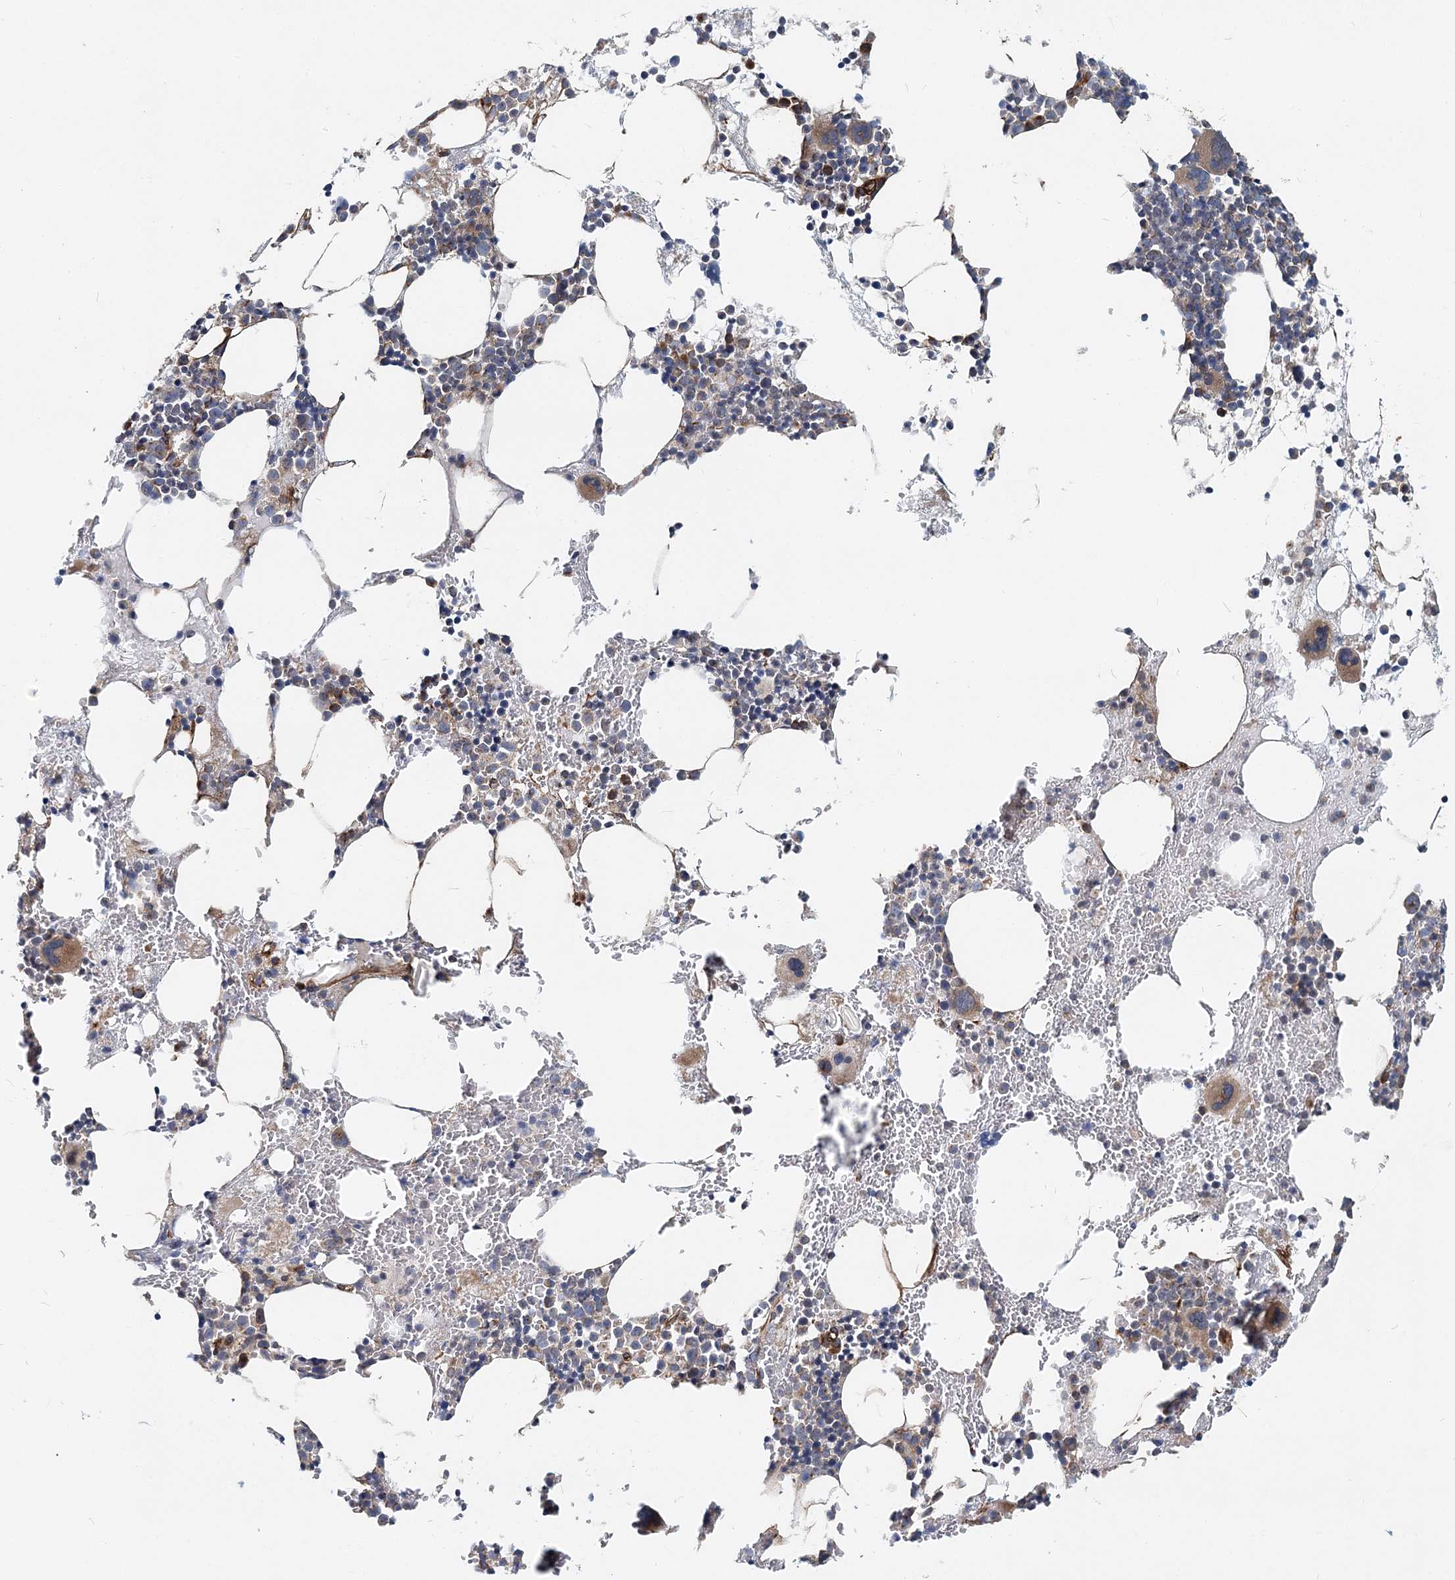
{"staining": {"intensity": "moderate", "quantity": "<25%", "location": "cytoplasmic/membranous"}, "tissue": "bone marrow", "cell_type": "Hematopoietic cells", "image_type": "normal", "snomed": [{"axis": "morphology", "description": "Normal tissue, NOS"}, {"axis": "topography", "description": "Bone marrow"}], "caption": "About <25% of hematopoietic cells in unremarkable bone marrow show moderate cytoplasmic/membranous protein staining as visualized by brown immunohistochemical staining.", "gene": "NBAS", "patient": {"sex": "female", "age": 52}}